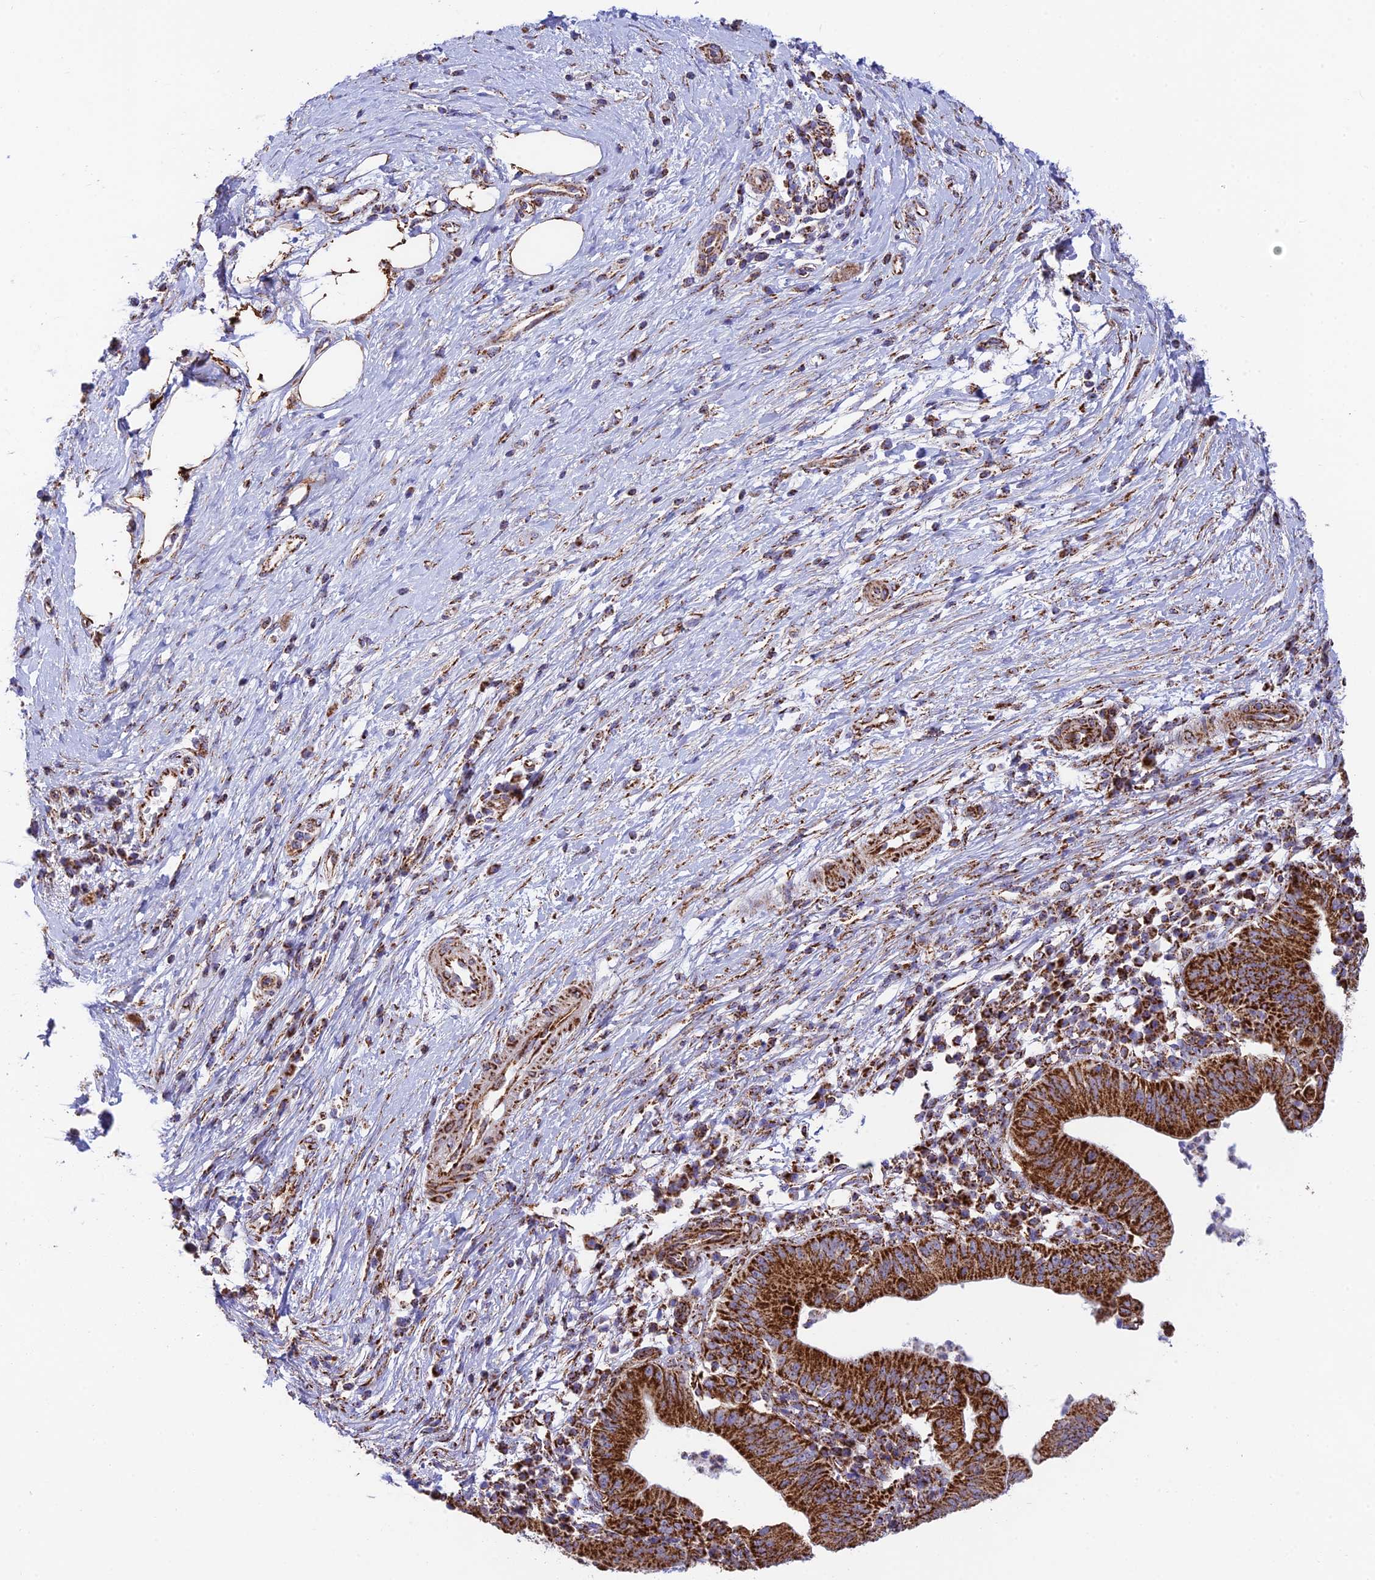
{"staining": {"intensity": "strong", "quantity": ">75%", "location": "cytoplasmic/membranous"}, "tissue": "pancreatic cancer", "cell_type": "Tumor cells", "image_type": "cancer", "snomed": [{"axis": "morphology", "description": "Adenocarcinoma, NOS"}, {"axis": "topography", "description": "Pancreas"}], "caption": "Protein expression analysis of human pancreatic cancer (adenocarcinoma) reveals strong cytoplasmic/membranous staining in approximately >75% of tumor cells.", "gene": "CHCHD3", "patient": {"sex": "male", "age": 68}}